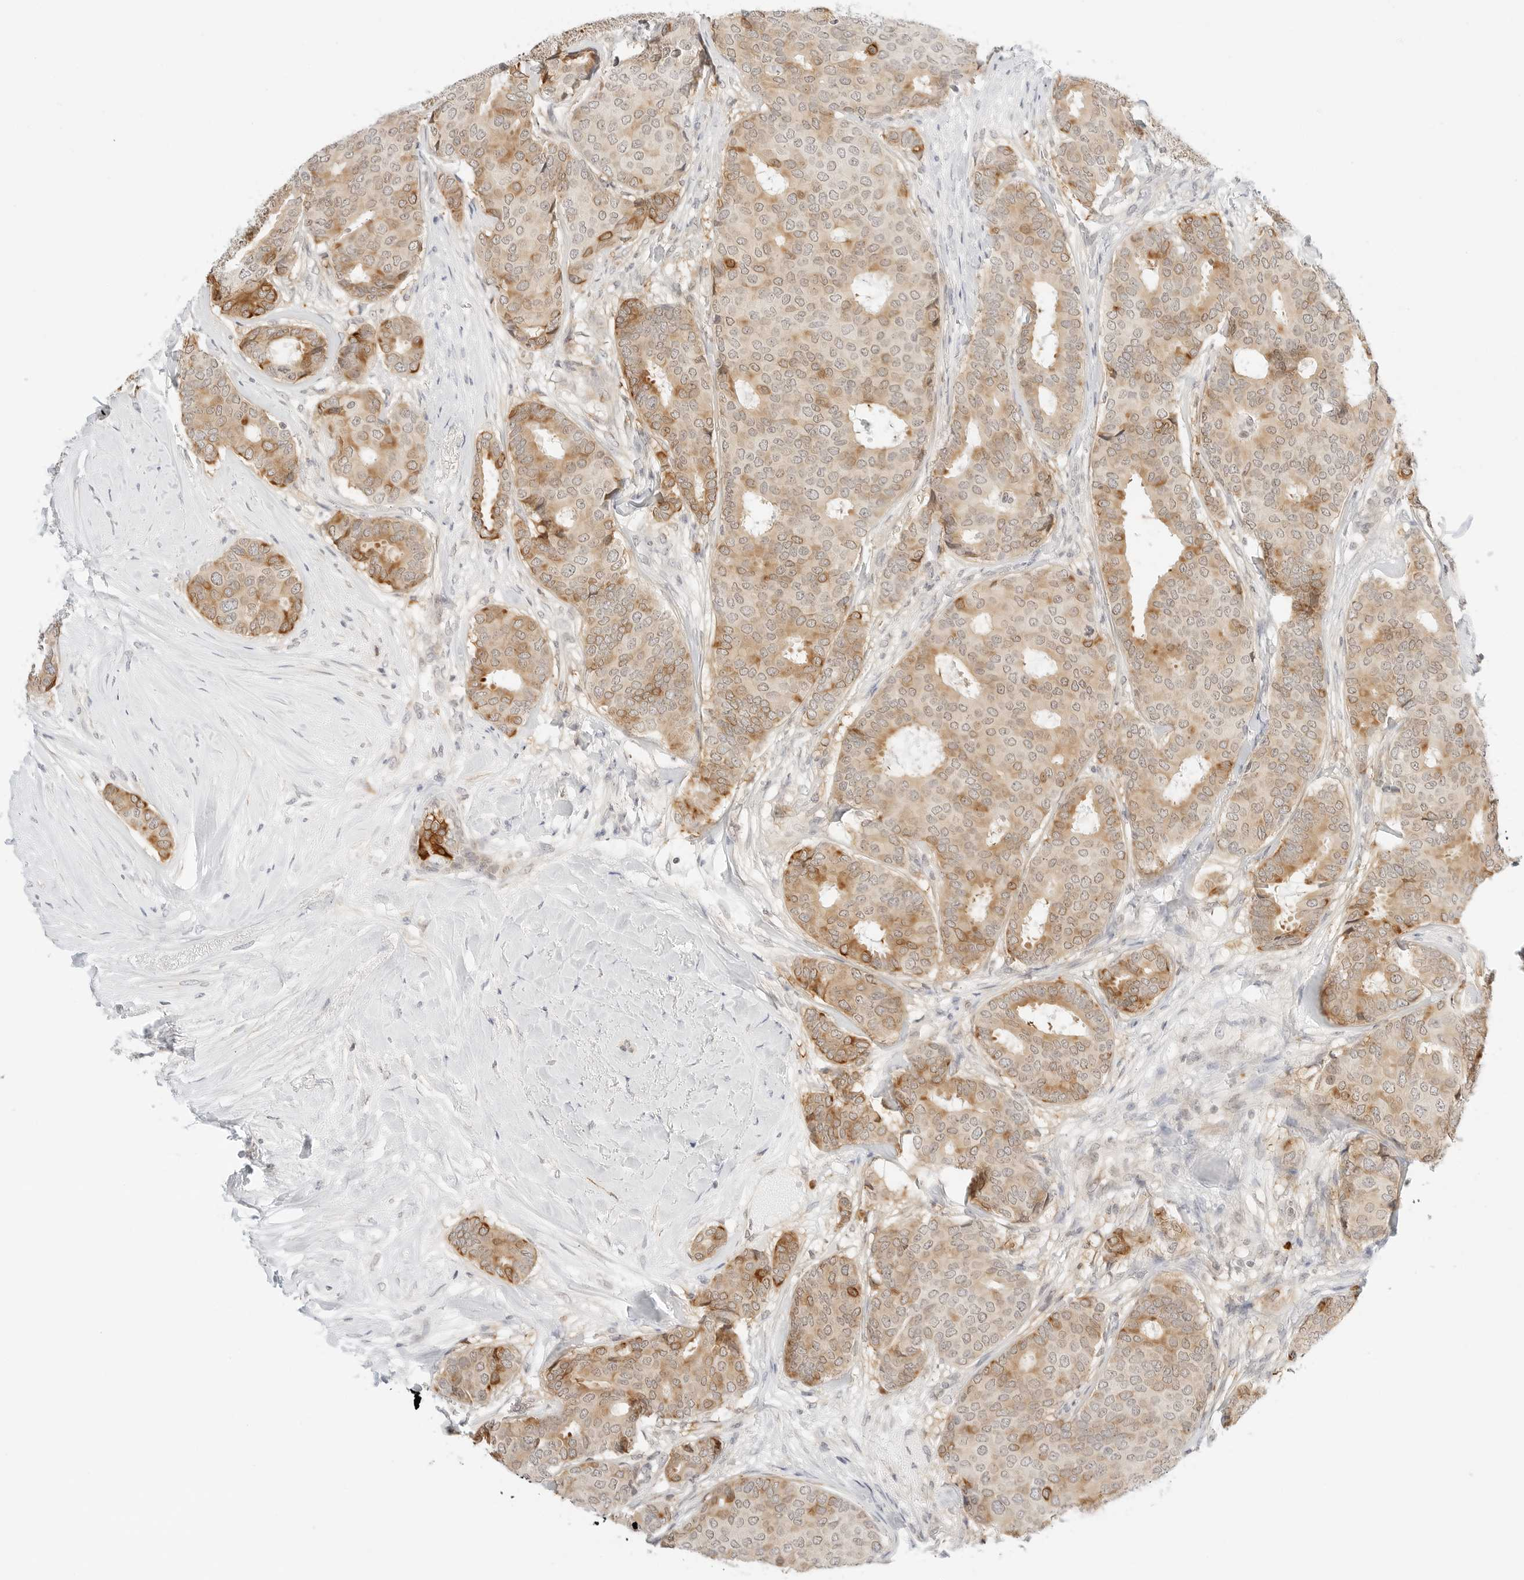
{"staining": {"intensity": "moderate", "quantity": "25%-75%", "location": "cytoplasmic/membranous"}, "tissue": "breast cancer", "cell_type": "Tumor cells", "image_type": "cancer", "snomed": [{"axis": "morphology", "description": "Duct carcinoma"}, {"axis": "topography", "description": "Breast"}], "caption": "There is medium levels of moderate cytoplasmic/membranous expression in tumor cells of breast cancer (invasive ductal carcinoma), as demonstrated by immunohistochemical staining (brown color).", "gene": "TEKT2", "patient": {"sex": "female", "age": 75}}